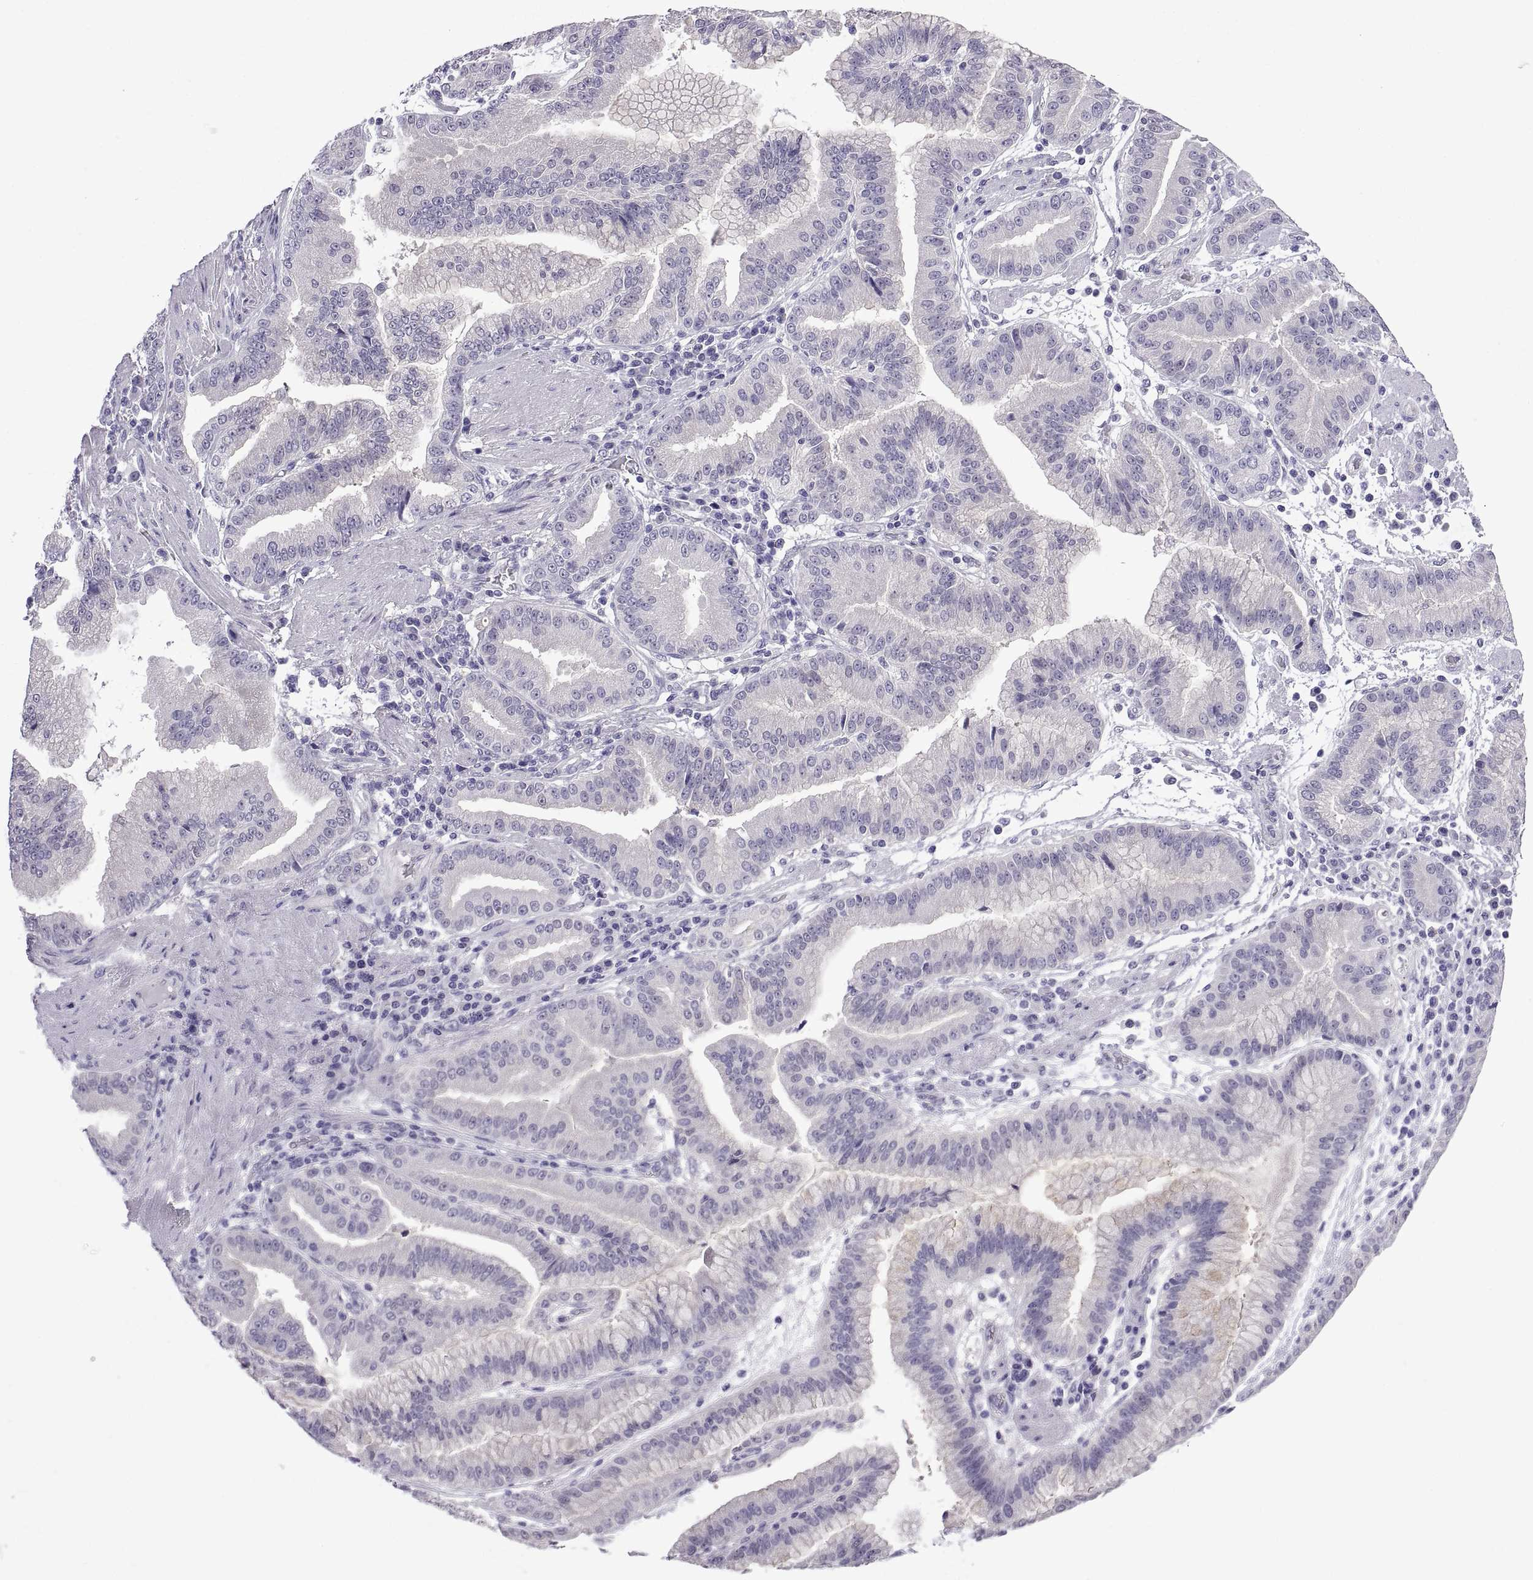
{"staining": {"intensity": "negative", "quantity": "none", "location": "none"}, "tissue": "stomach cancer", "cell_type": "Tumor cells", "image_type": "cancer", "snomed": [{"axis": "morphology", "description": "Adenocarcinoma, NOS"}, {"axis": "topography", "description": "Stomach"}], "caption": "High magnification brightfield microscopy of adenocarcinoma (stomach) stained with DAB (3,3'-diaminobenzidine) (brown) and counterstained with hematoxylin (blue): tumor cells show no significant positivity.", "gene": "SPDYE1", "patient": {"sex": "male", "age": 83}}